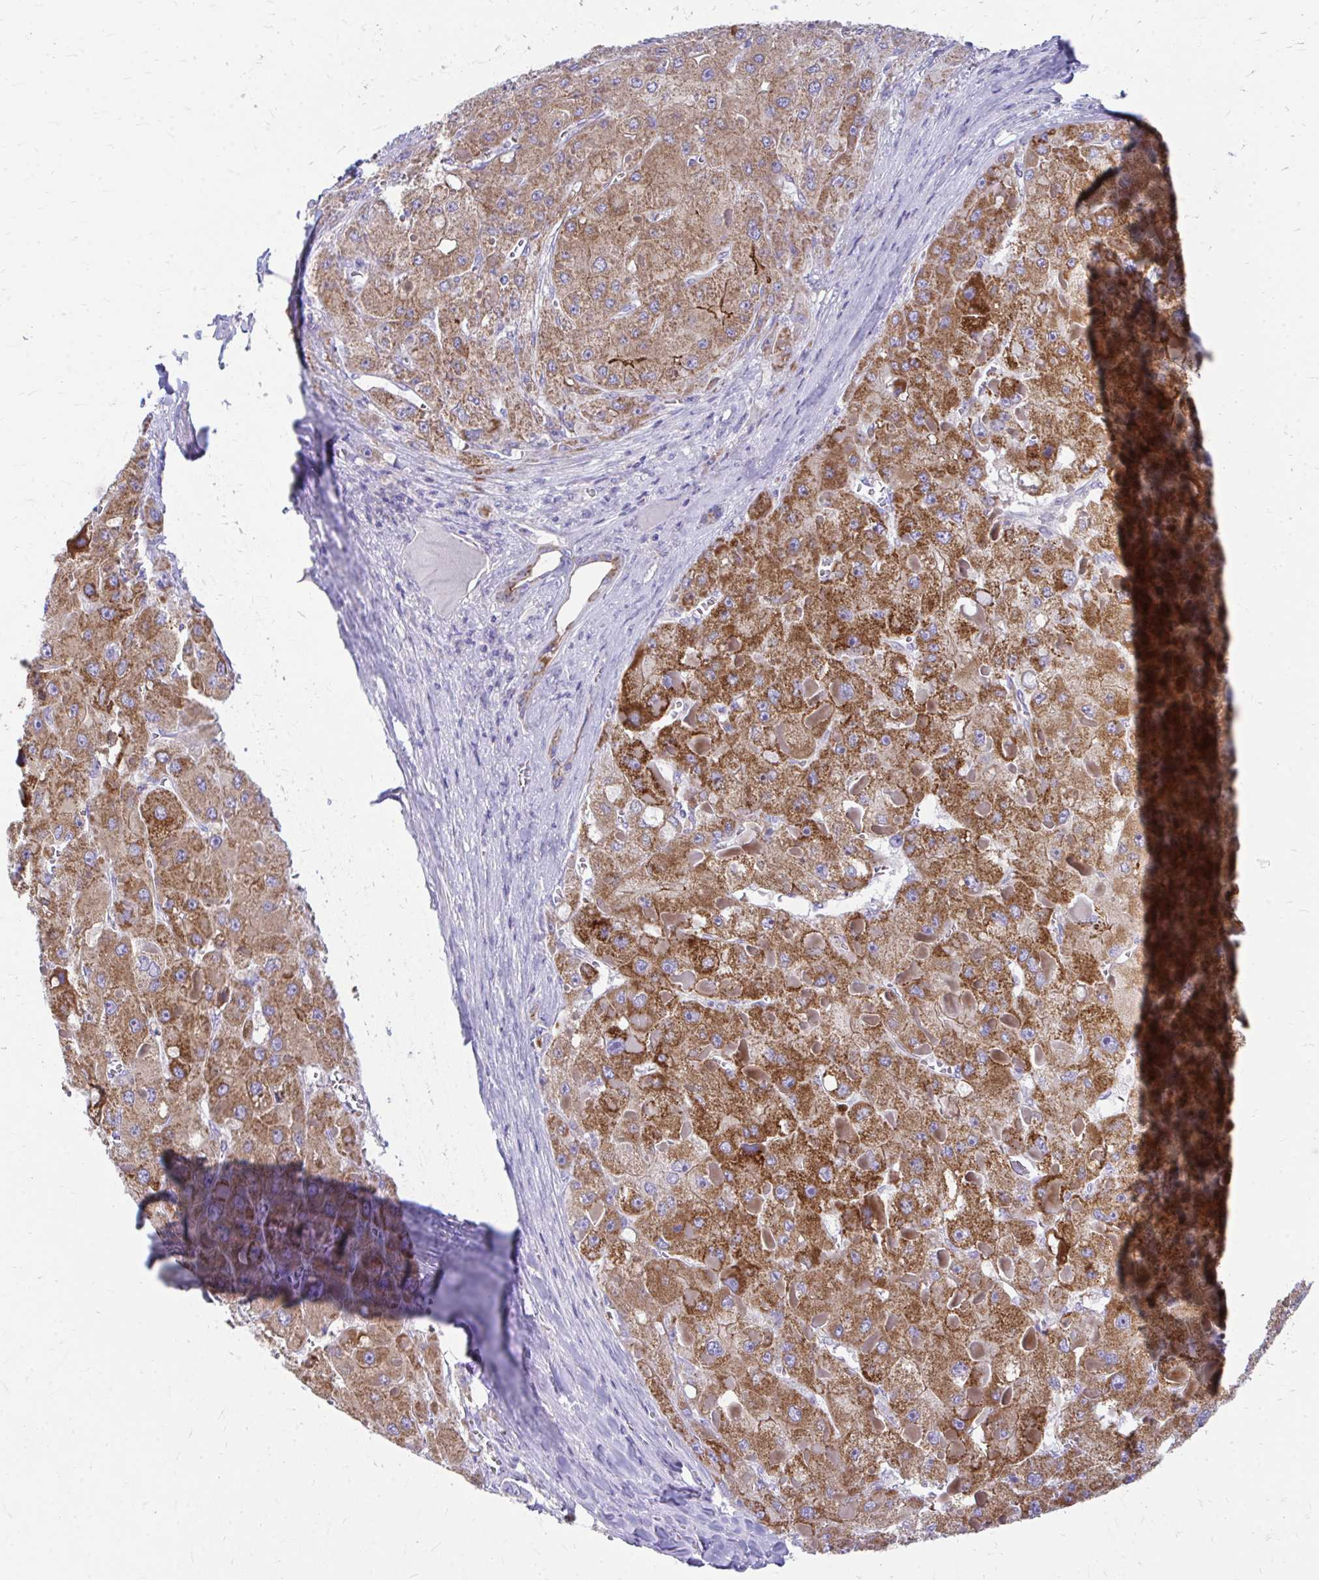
{"staining": {"intensity": "moderate", "quantity": ">75%", "location": "cytoplasmic/membranous"}, "tissue": "liver cancer", "cell_type": "Tumor cells", "image_type": "cancer", "snomed": [{"axis": "morphology", "description": "Carcinoma, Hepatocellular, NOS"}, {"axis": "topography", "description": "Liver"}], "caption": "A brown stain highlights moderate cytoplasmic/membranous expression of a protein in human liver cancer (hepatocellular carcinoma) tumor cells.", "gene": "MRPL19", "patient": {"sex": "female", "age": 73}}